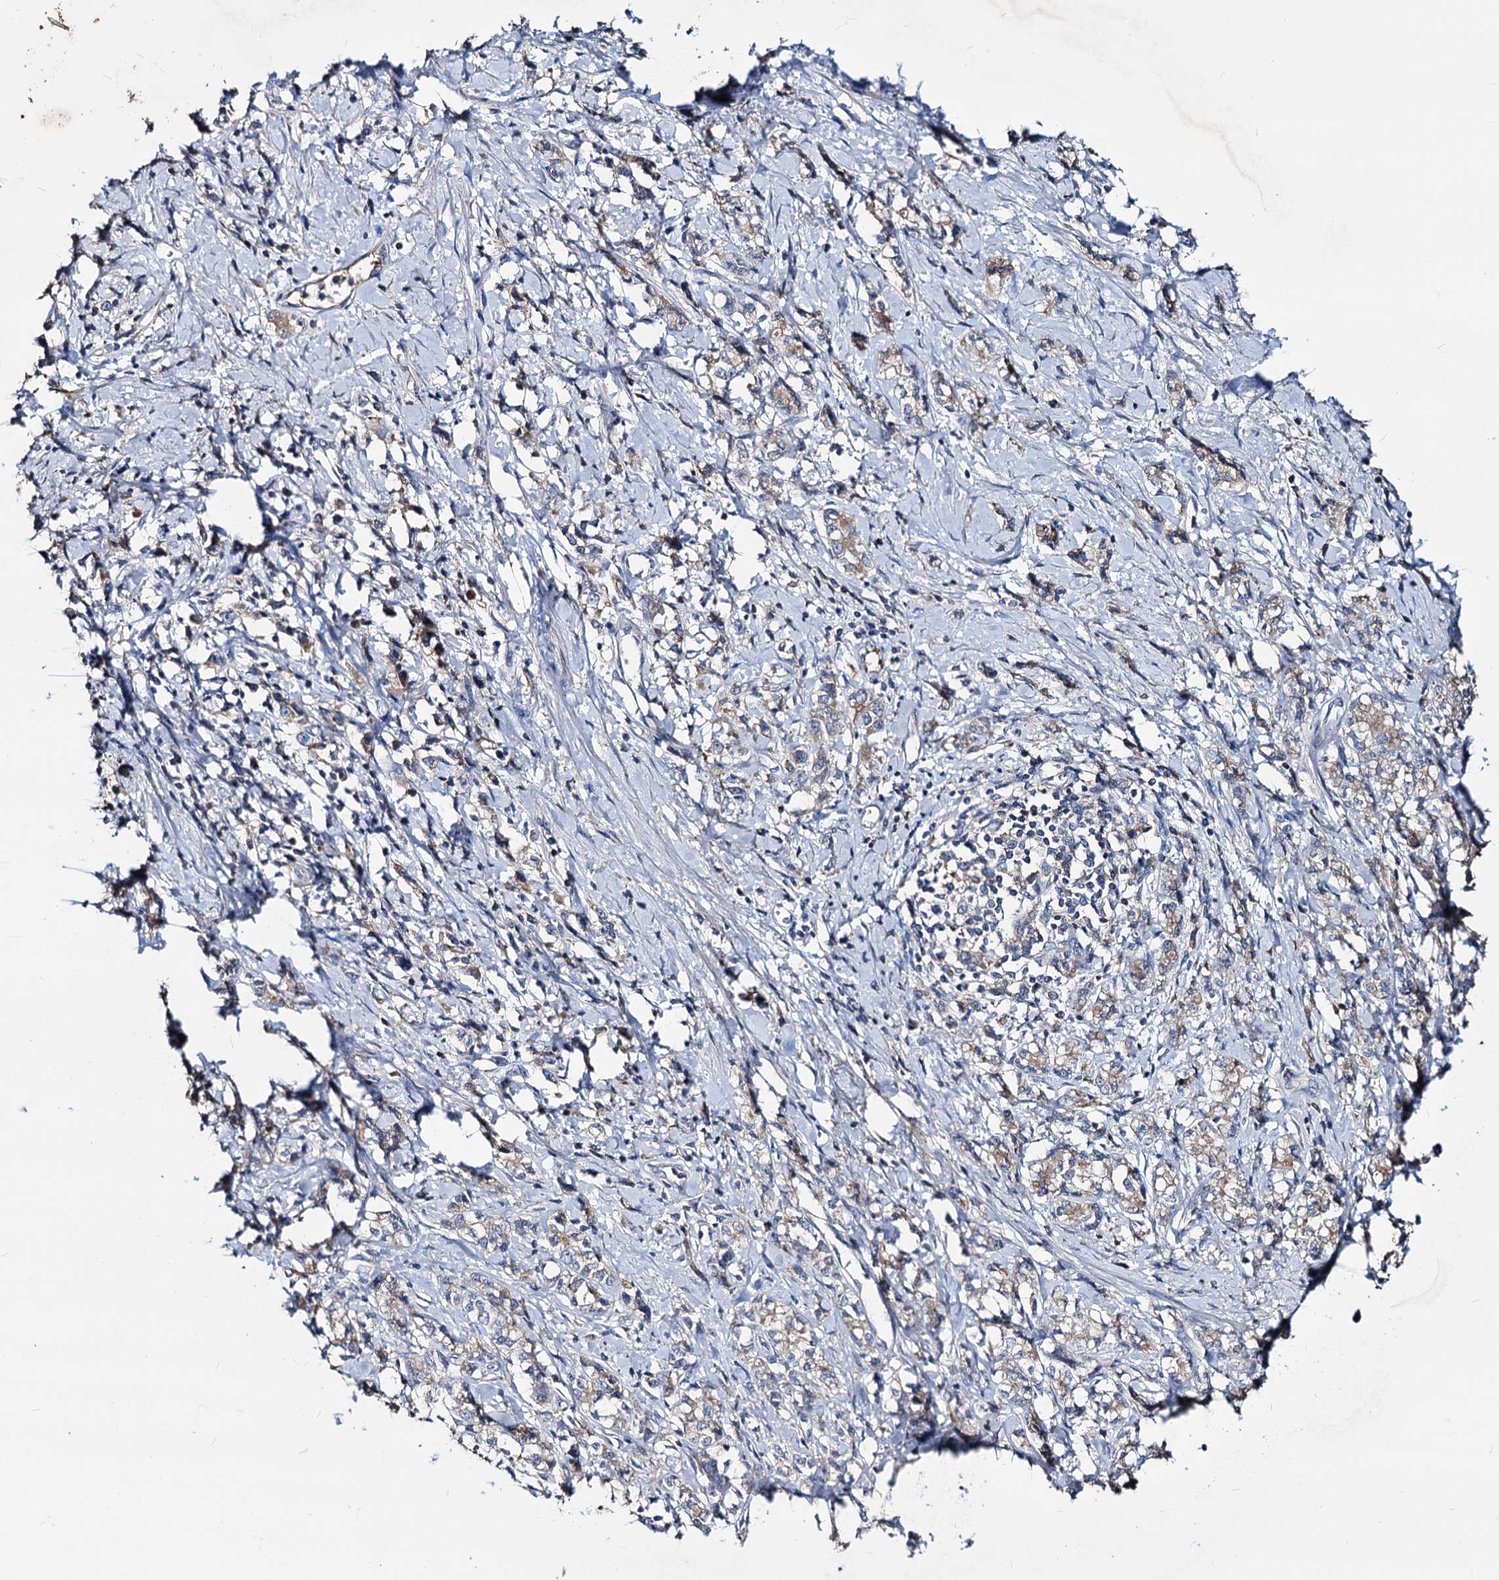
{"staining": {"intensity": "weak", "quantity": ">75%", "location": "cytoplasmic/membranous"}, "tissue": "stomach cancer", "cell_type": "Tumor cells", "image_type": "cancer", "snomed": [{"axis": "morphology", "description": "Adenocarcinoma, NOS"}, {"axis": "topography", "description": "Stomach"}], "caption": "This micrograph demonstrates immunohistochemistry (IHC) staining of human stomach cancer, with low weak cytoplasmic/membranous staining in approximately >75% of tumor cells.", "gene": "ACY3", "patient": {"sex": "female", "age": 76}}